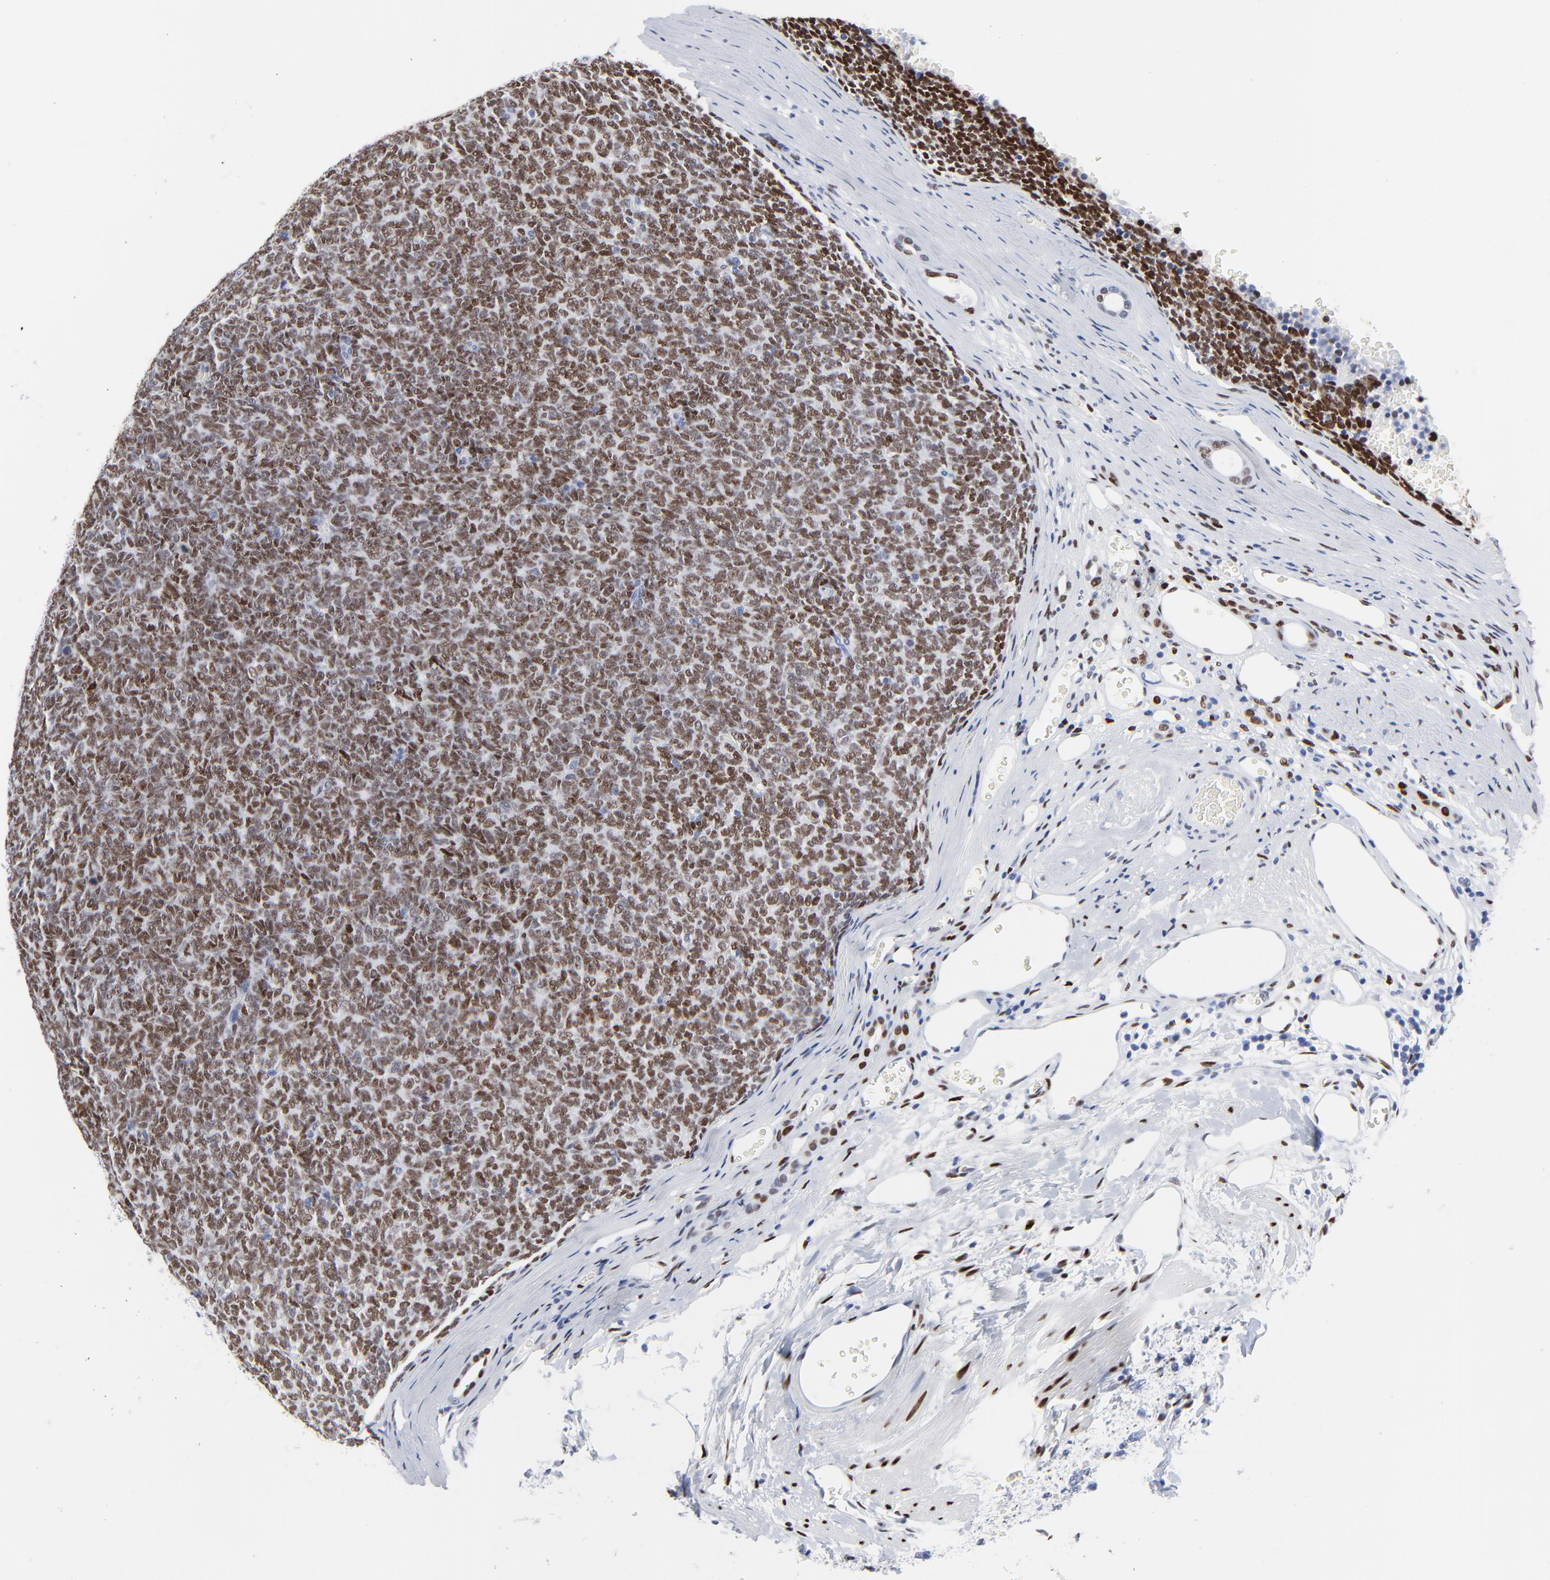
{"staining": {"intensity": "strong", "quantity": ">75%", "location": "nuclear"}, "tissue": "renal cancer", "cell_type": "Tumor cells", "image_type": "cancer", "snomed": [{"axis": "morphology", "description": "Neoplasm, malignant, NOS"}, {"axis": "topography", "description": "Kidney"}], "caption": "There is high levels of strong nuclear expression in tumor cells of malignant neoplasm (renal), as demonstrated by immunohistochemical staining (brown color).", "gene": "JUN", "patient": {"sex": "male", "age": 28}}